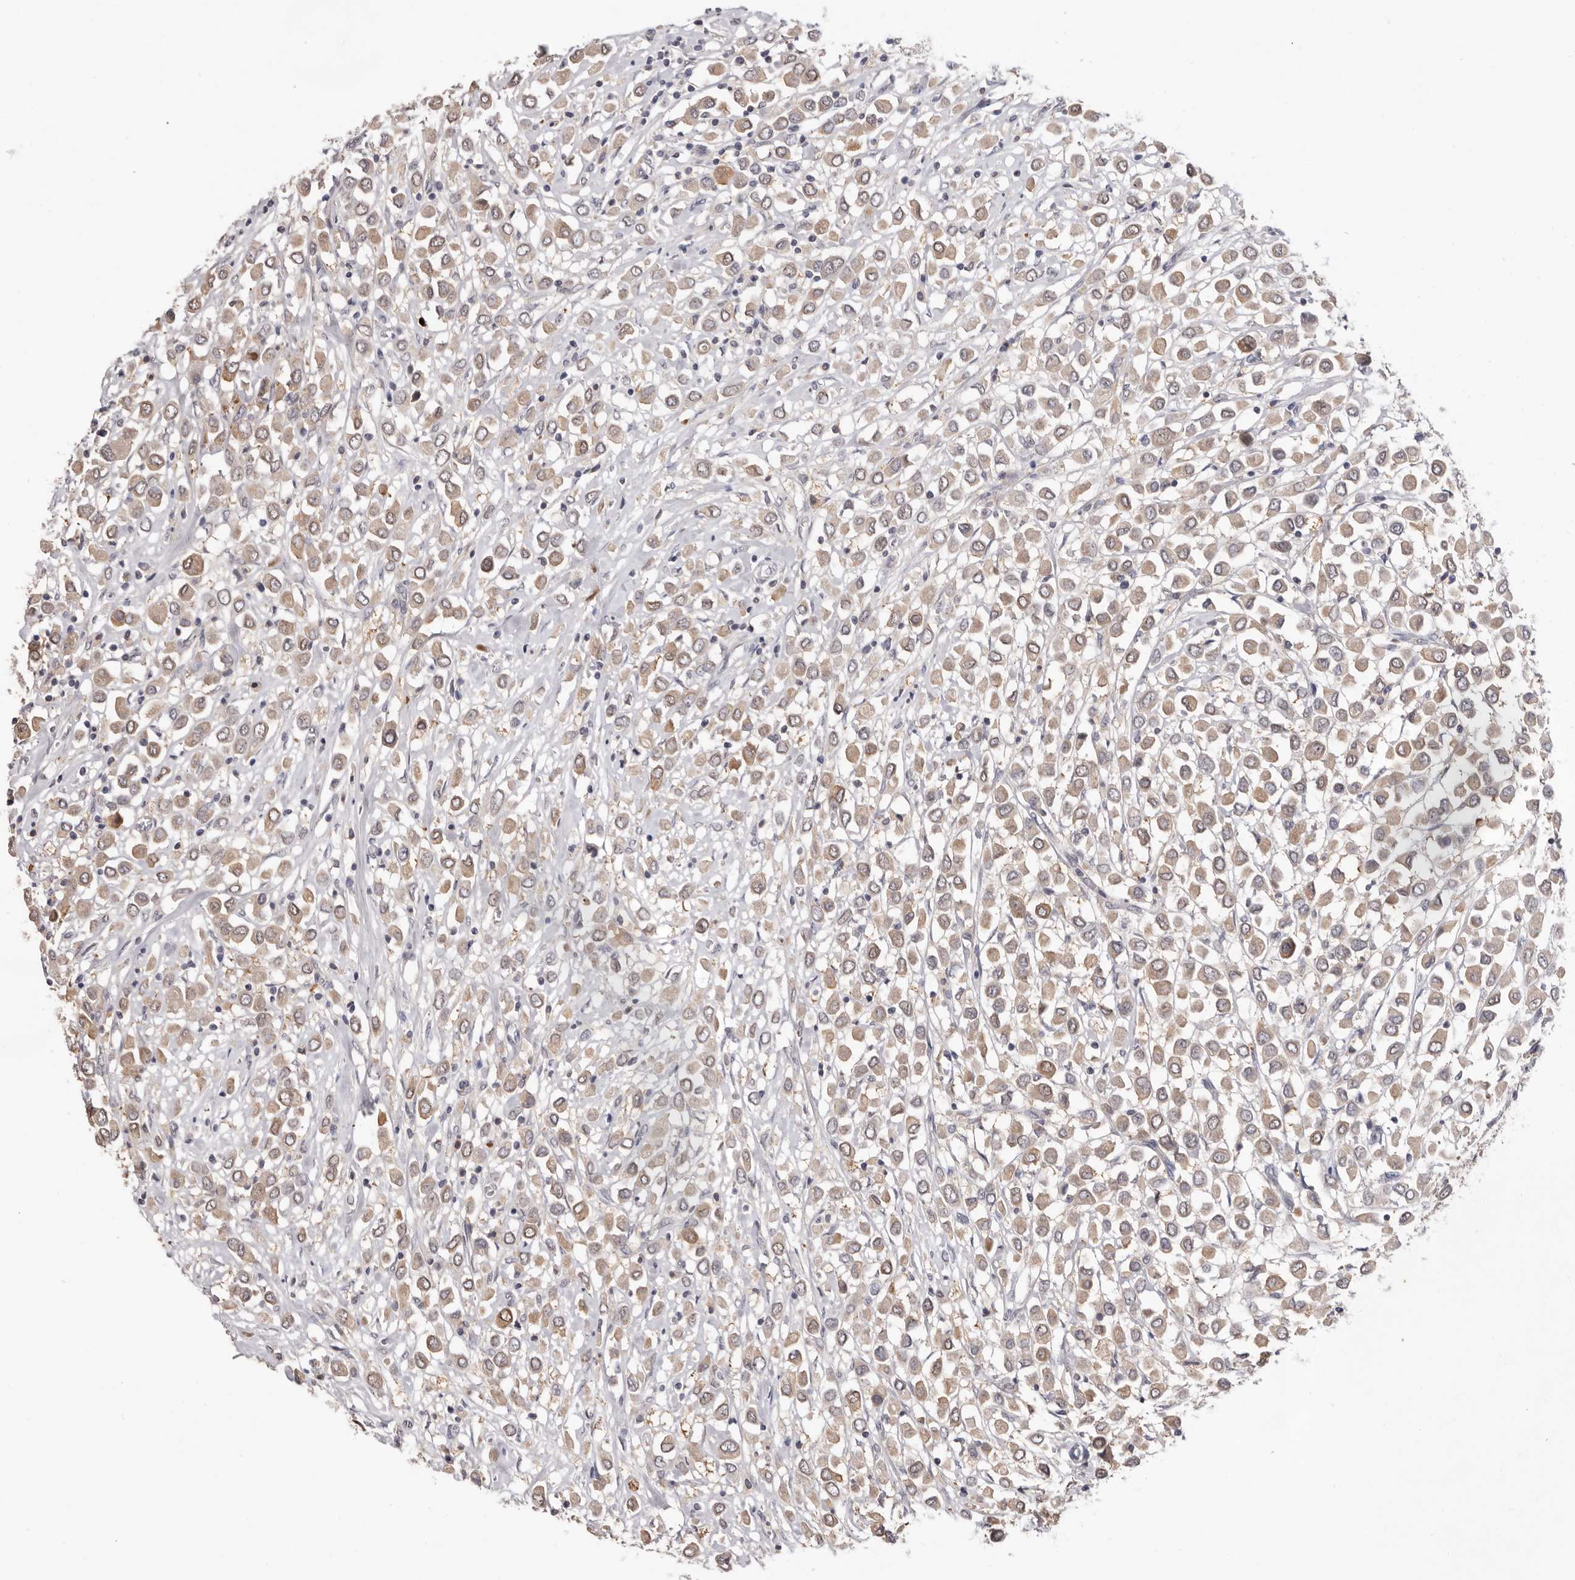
{"staining": {"intensity": "weak", "quantity": ">75%", "location": "cytoplasmic/membranous"}, "tissue": "breast cancer", "cell_type": "Tumor cells", "image_type": "cancer", "snomed": [{"axis": "morphology", "description": "Duct carcinoma"}, {"axis": "topography", "description": "Breast"}], "caption": "Breast infiltrating ductal carcinoma tissue demonstrates weak cytoplasmic/membranous positivity in approximately >75% of tumor cells, visualized by immunohistochemistry.", "gene": "DOP1A", "patient": {"sex": "female", "age": 61}}